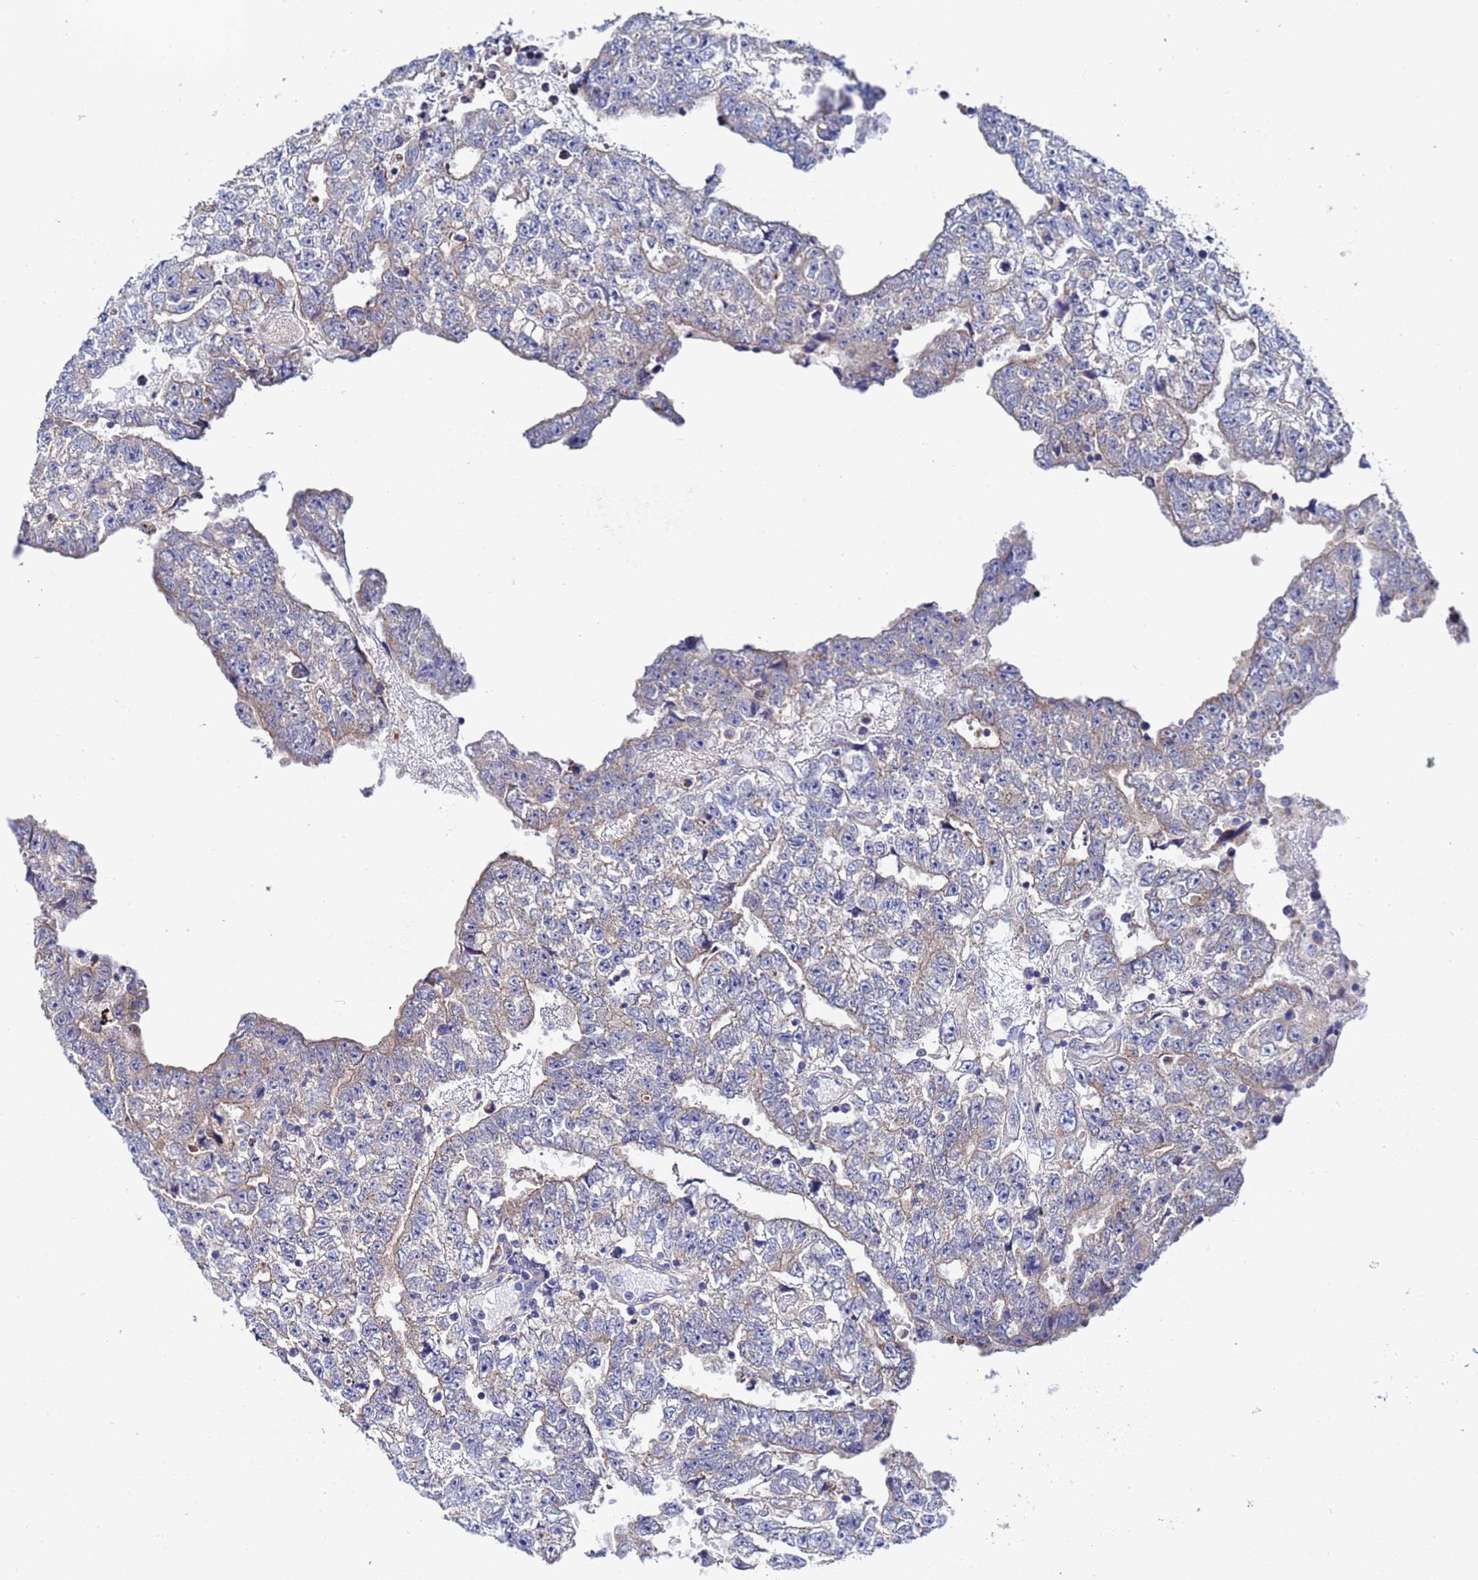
{"staining": {"intensity": "weak", "quantity": "25%-75%", "location": "cytoplasmic/membranous"}, "tissue": "testis cancer", "cell_type": "Tumor cells", "image_type": "cancer", "snomed": [{"axis": "morphology", "description": "Carcinoma, Embryonal, NOS"}, {"axis": "topography", "description": "Testis"}], "caption": "Immunohistochemical staining of testis cancer exhibits low levels of weak cytoplasmic/membranous protein expression in about 25%-75% of tumor cells.", "gene": "FAHD2A", "patient": {"sex": "male", "age": 25}}